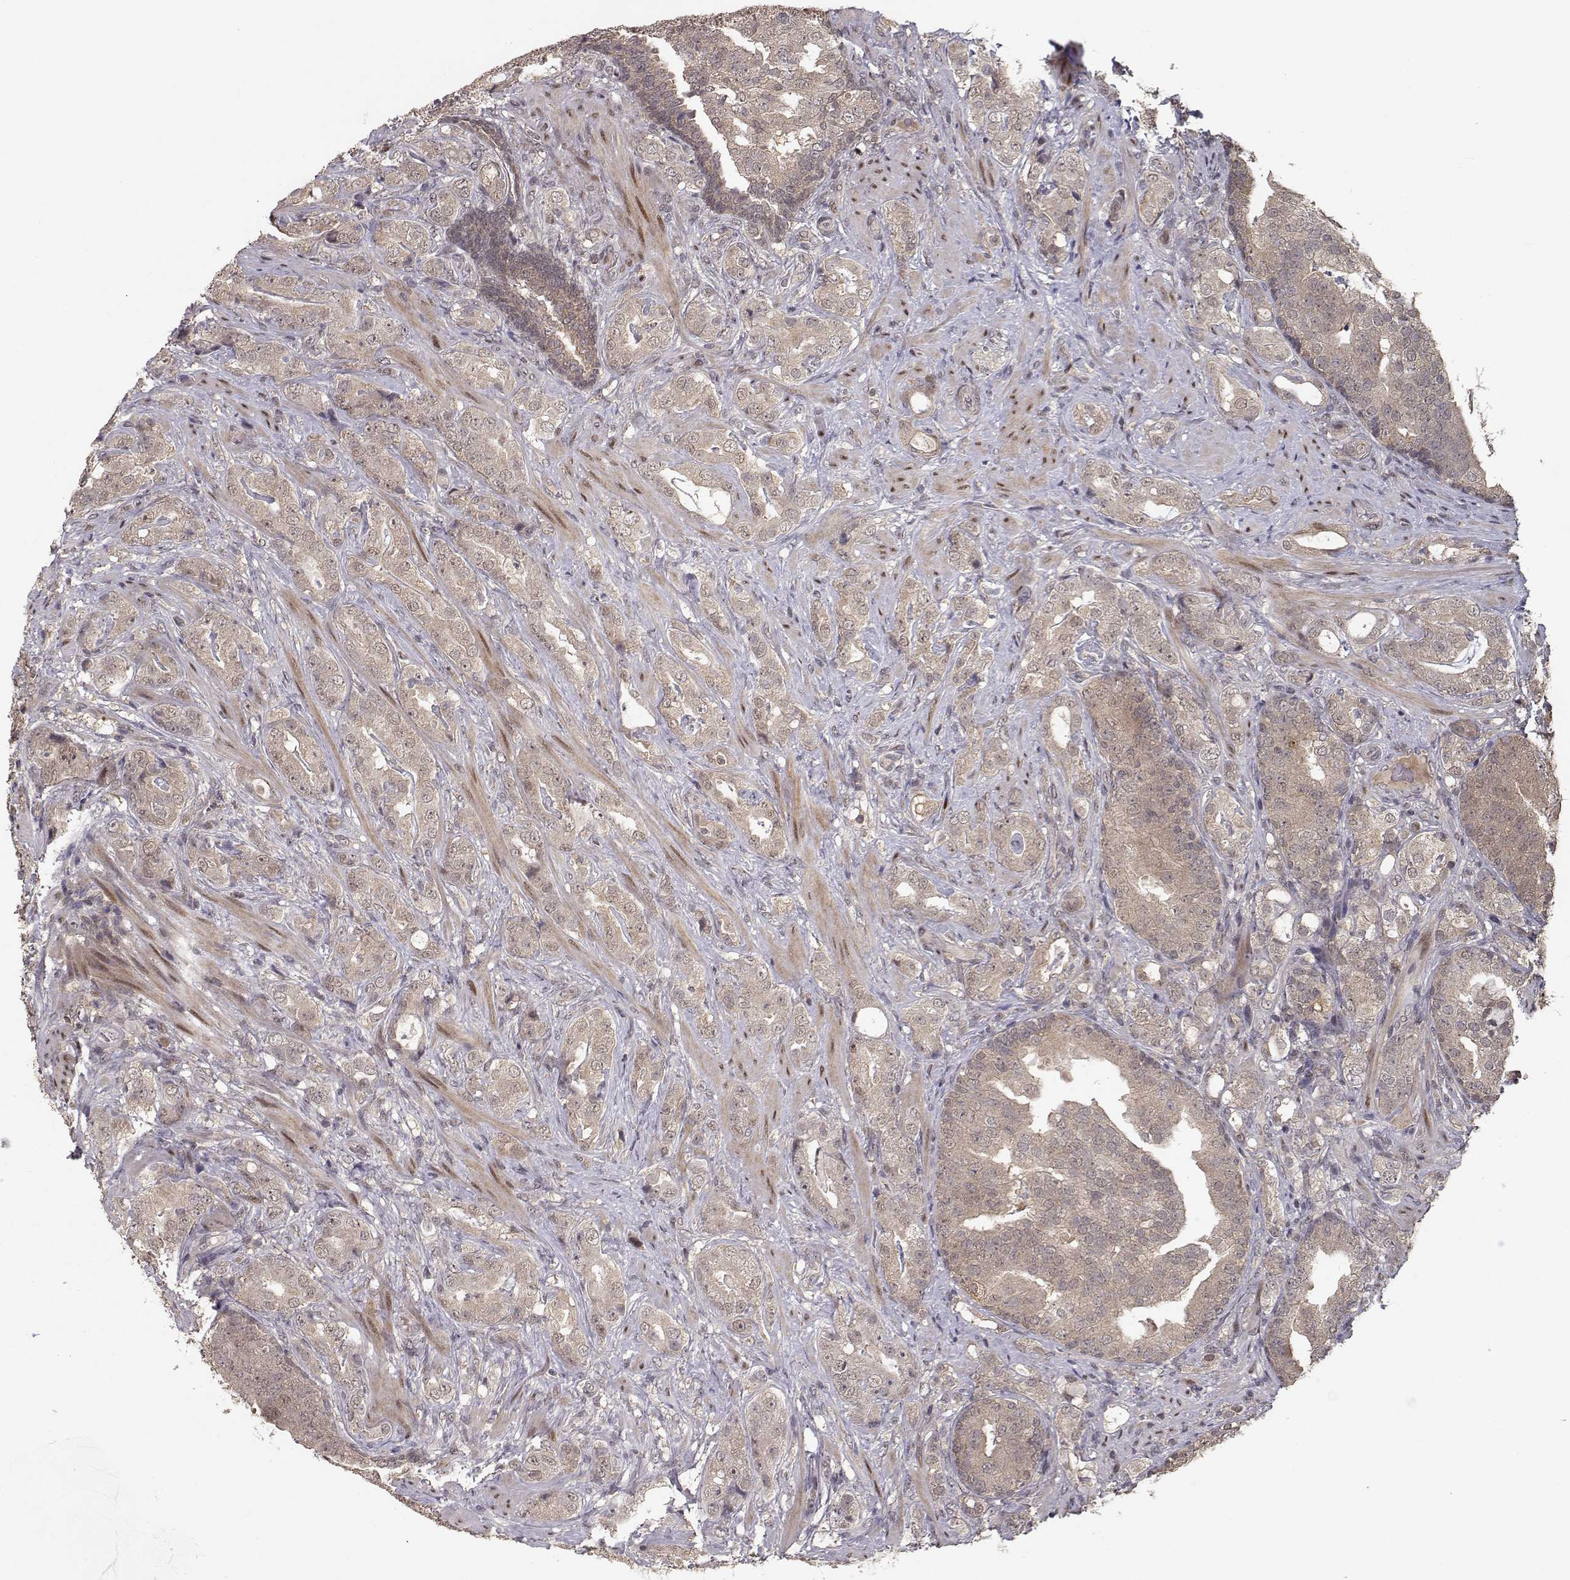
{"staining": {"intensity": "weak", "quantity": ">75%", "location": "cytoplasmic/membranous"}, "tissue": "prostate cancer", "cell_type": "Tumor cells", "image_type": "cancer", "snomed": [{"axis": "morphology", "description": "Adenocarcinoma, NOS"}, {"axis": "topography", "description": "Prostate"}], "caption": "Approximately >75% of tumor cells in prostate cancer (adenocarcinoma) reveal weak cytoplasmic/membranous protein expression as visualized by brown immunohistochemical staining.", "gene": "PLEKHG3", "patient": {"sex": "male", "age": 57}}